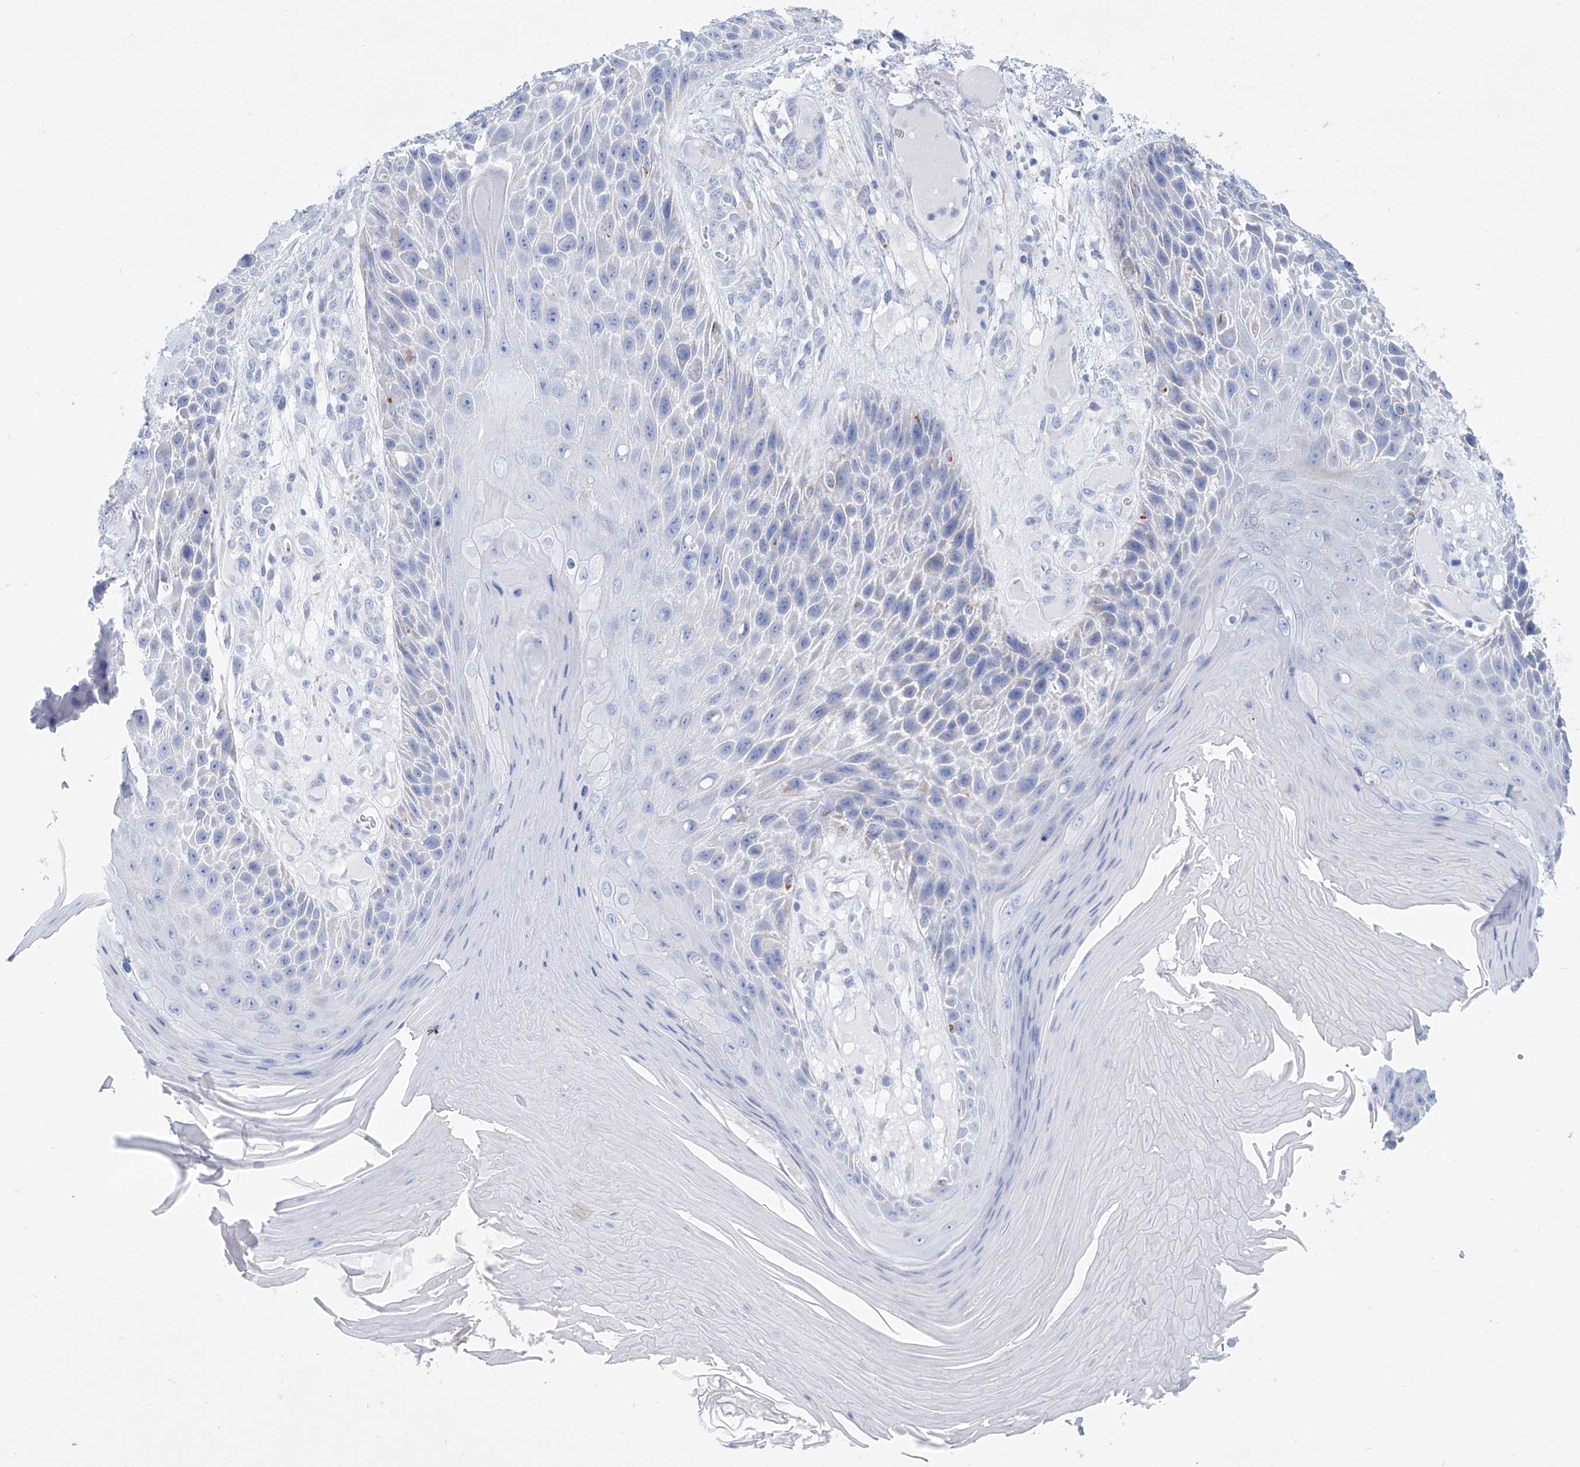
{"staining": {"intensity": "negative", "quantity": "none", "location": "none"}, "tissue": "skin cancer", "cell_type": "Tumor cells", "image_type": "cancer", "snomed": [{"axis": "morphology", "description": "Squamous cell carcinoma, NOS"}, {"axis": "topography", "description": "Skin"}], "caption": "Immunohistochemical staining of squamous cell carcinoma (skin) exhibits no significant positivity in tumor cells.", "gene": "ALDH6A1", "patient": {"sex": "female", "age": 88}}